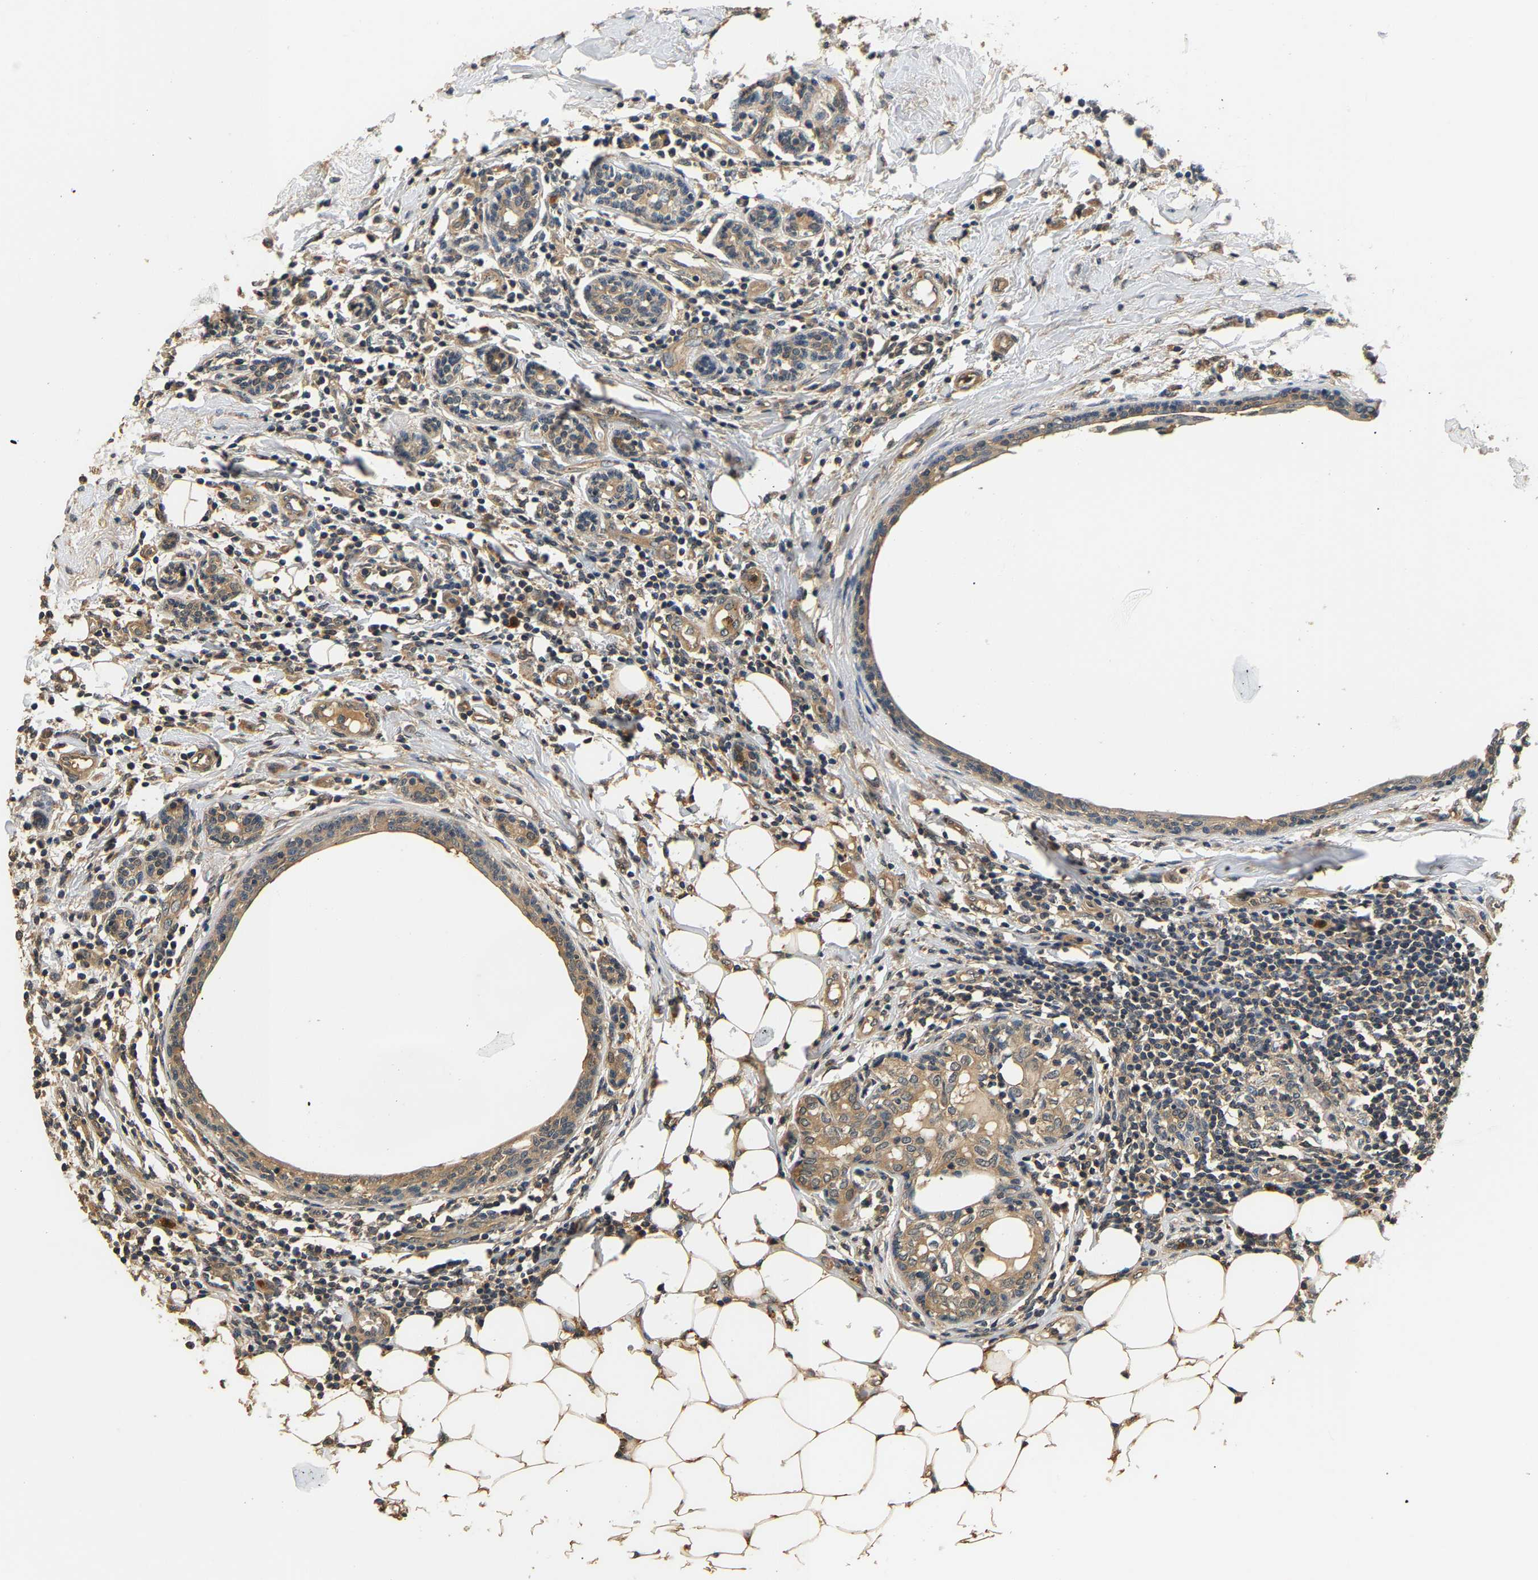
{"staining": {"intensity": "weak", "quantity": ">75%", "location": "cytoplasmic/membranous"}, "tissue": "breast cancer", "cell_type": "Tumor cells", "image_type": "cancer", "snomed": [{"axis": "morphology", "description": "Duct carcinoma"}, {"axis": "topography", "description": "Breast"}], "caption": "Immunohistochemical staining of breast cancer shows weak cytoplasmic/membranous protein positivity in about >75% of tumor cells. Ihc stains the protein in brown and the nuclei are stained blue.", "gene": "GPI", "patient": {"sex": "female", "age": 40}}